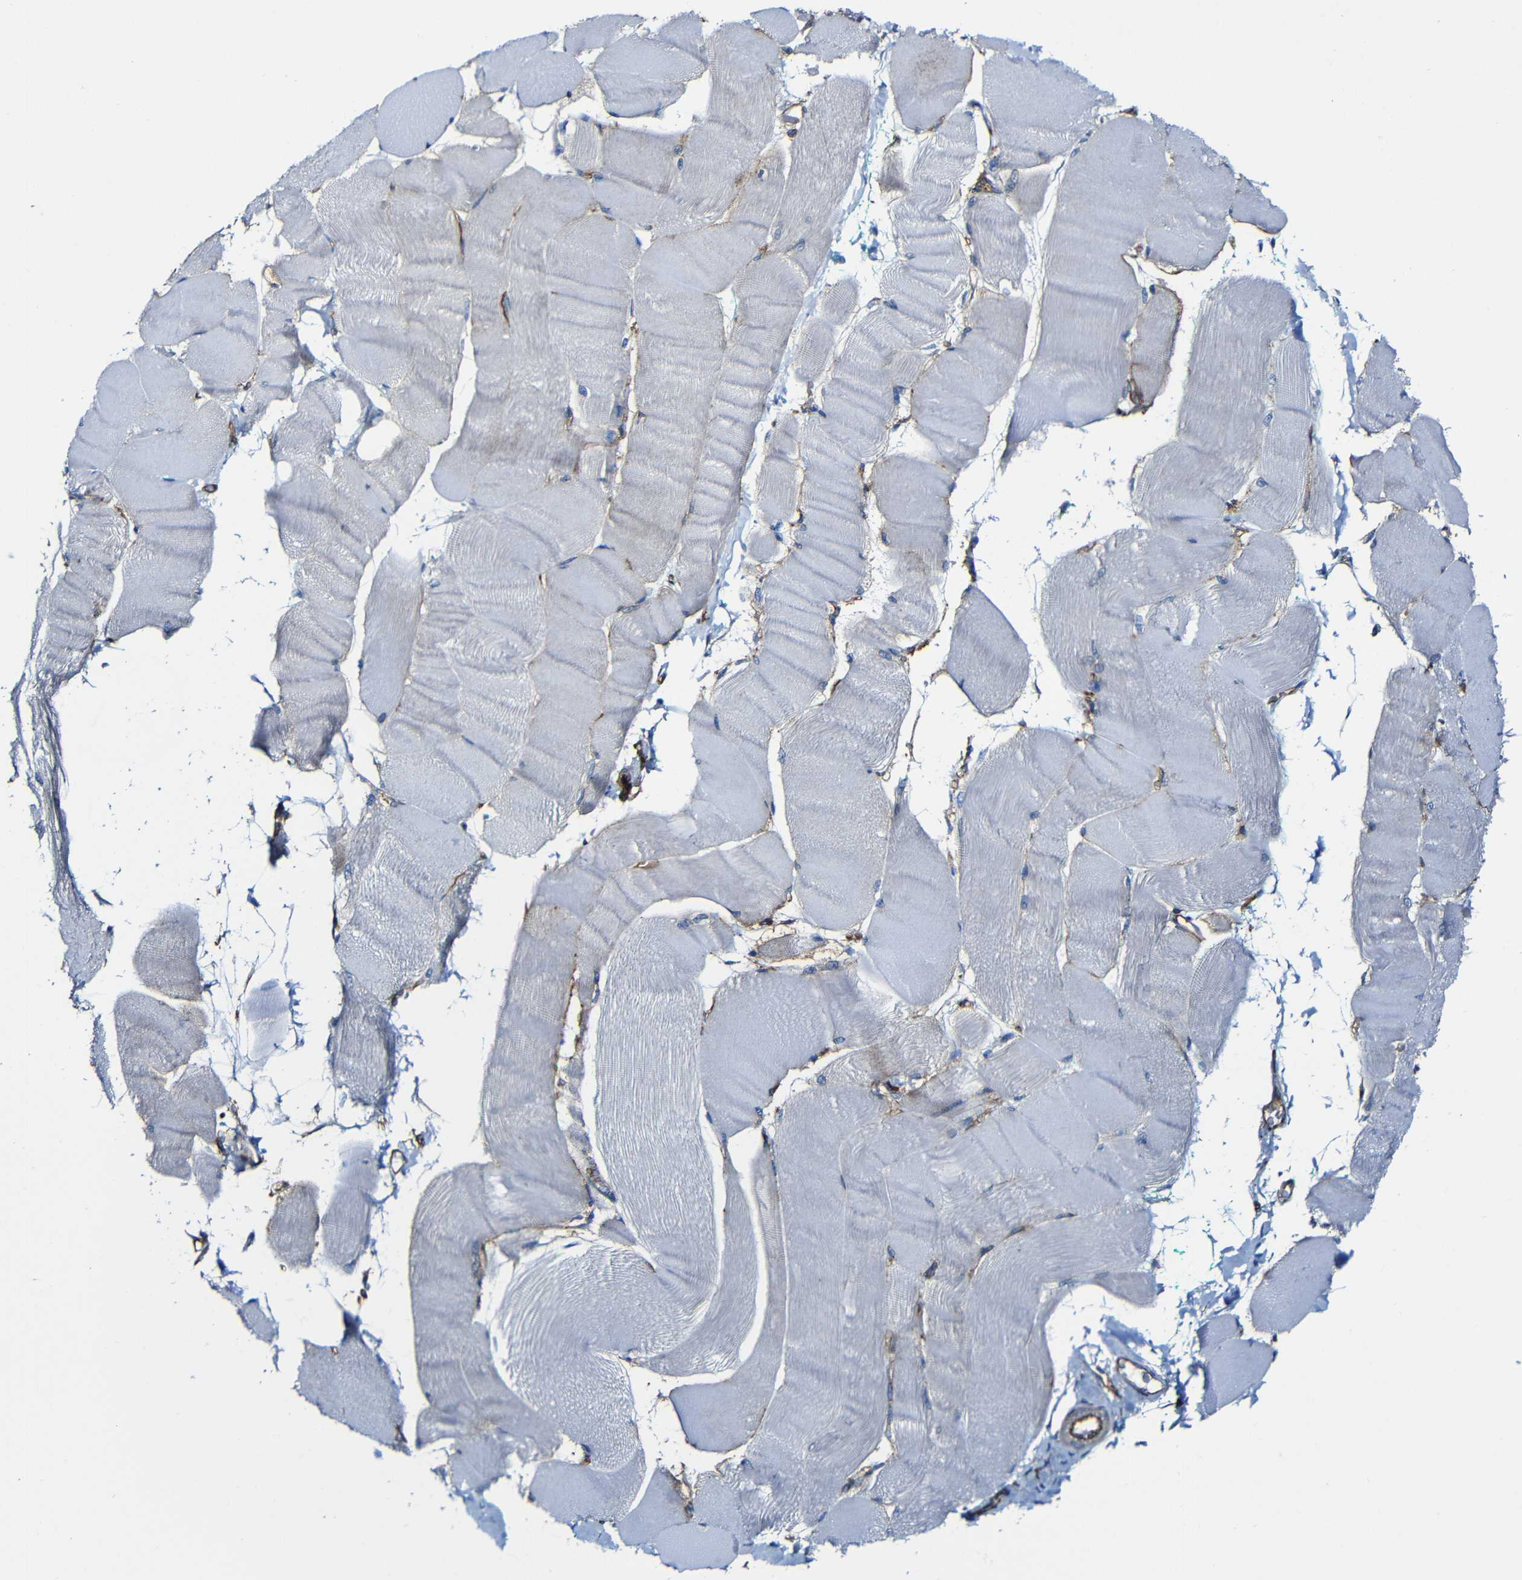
{"staining": {"intensity": "negative", "quantity": "none", "location": "none"}, "tissue": "skeletal muscle", "cell_type": "Myocytes", "image_type": "normal", "snomed": [{"axis": "morphology", "description": "Normal tissue, NOS"}, {"axis": "morphology", "description": "Squamous cell carcinoma, NOS"}, {"axis": "topography", "description": "Skeletal muscle"}], "caption": "Skeletal muscle was stained to show a protein in brown. There is no significant staining in myocytes. (DAB immunohistochemistry visualized using brightfield microscopy, high magnification).", "gene": "MSN", "patient": {"sex": "male", "age": 51}}